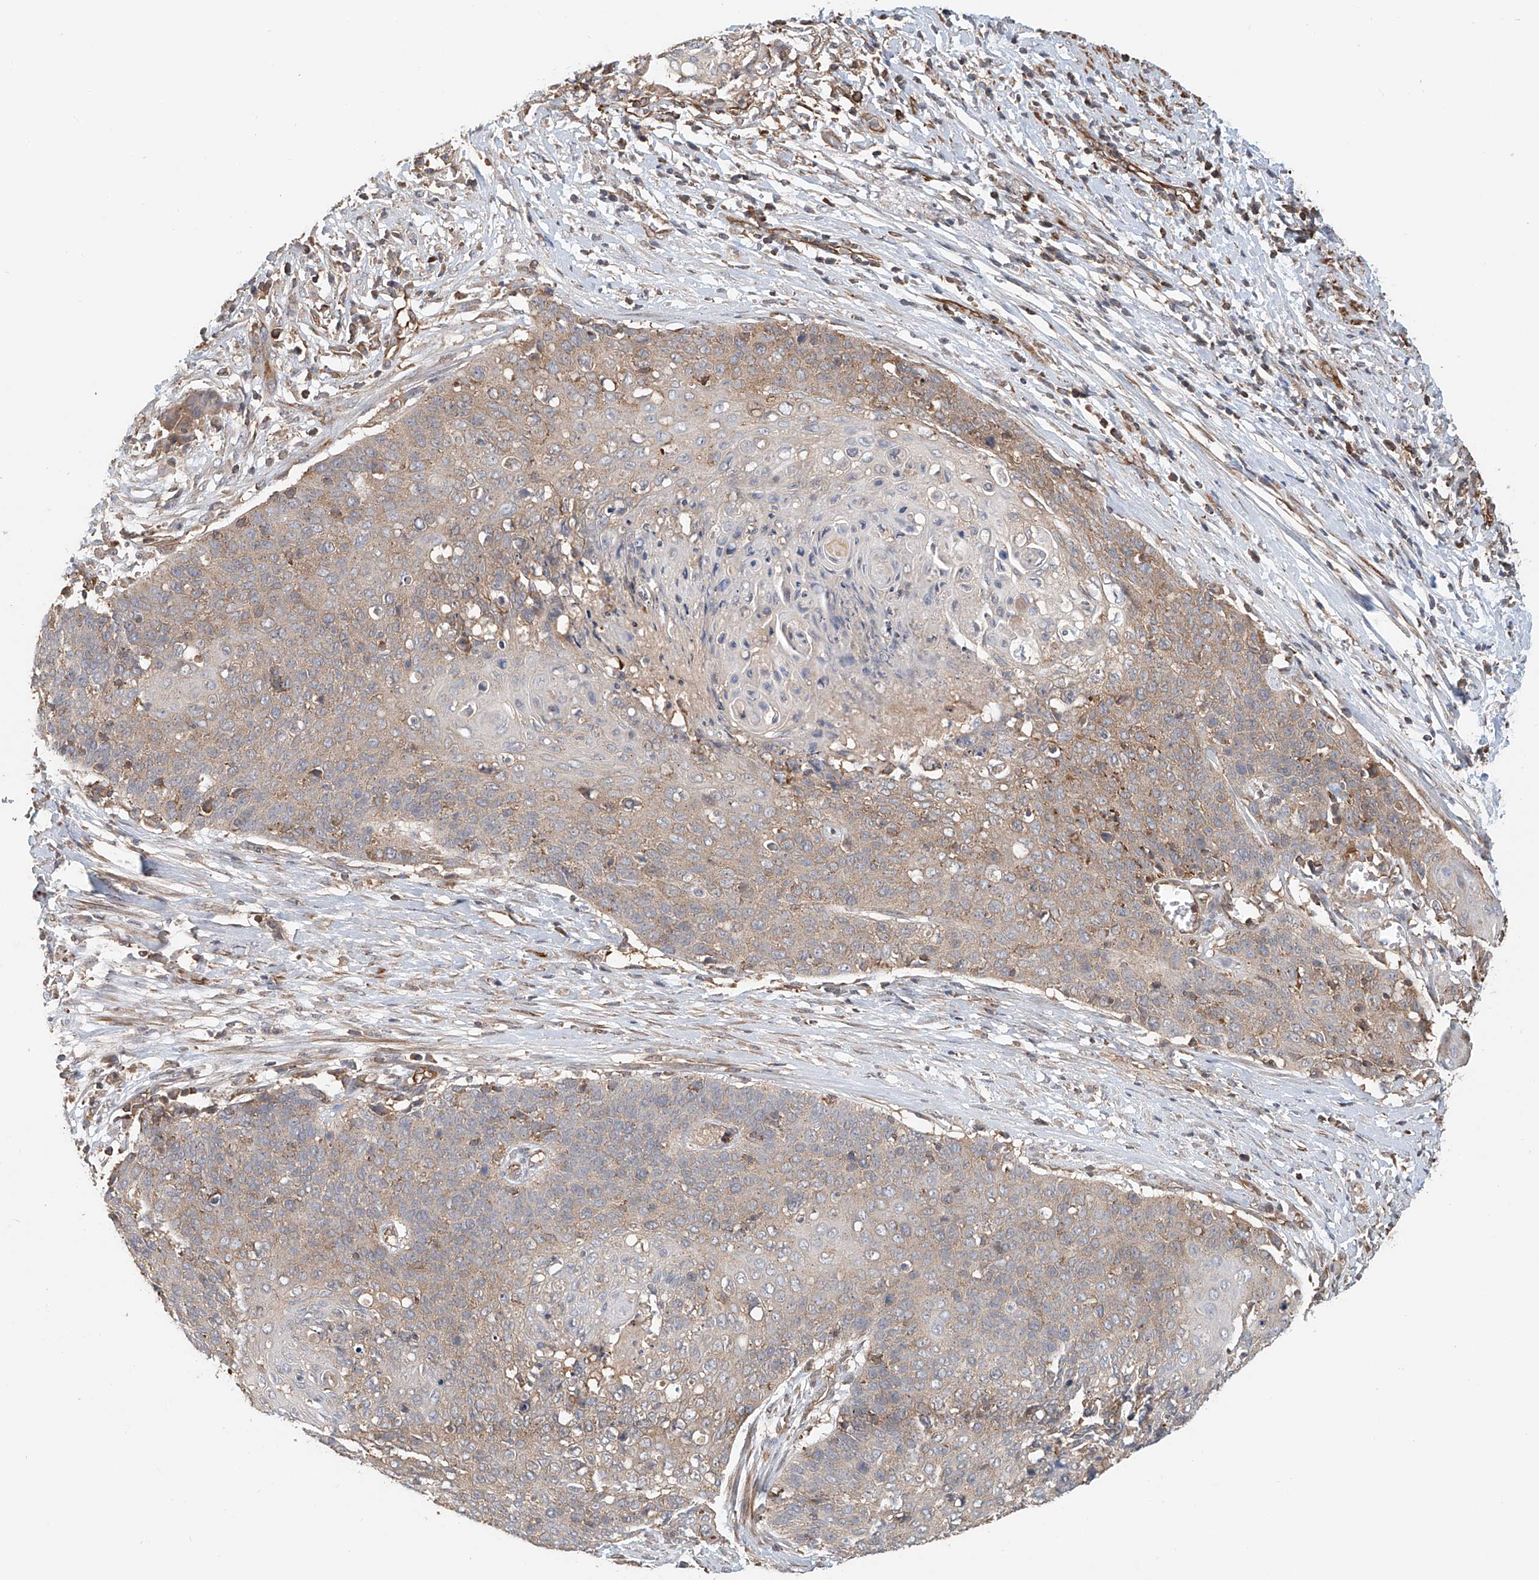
{"staining": {"intensity": "weak", "quantity": "<25%", "location": "cytoplasmic/membranous"}, "tissue": "cervical cancer", "cell_type": "Tumor cells", "image_type": "cancer", "snomed": [{"axis": "morphology", "description": "Squamous cell carcinoma, NOS"}, {"axis": "topography", "description": "Cervix"}], "caption": "DAB (3,3'-diaminobenzidine) immunohistochemical staining of human squamous cell carcinoma (cervical) shows no significant positivity in tumor cells.", "gene": "FRYL", "patient": {"sex": "female", "age": 39}}